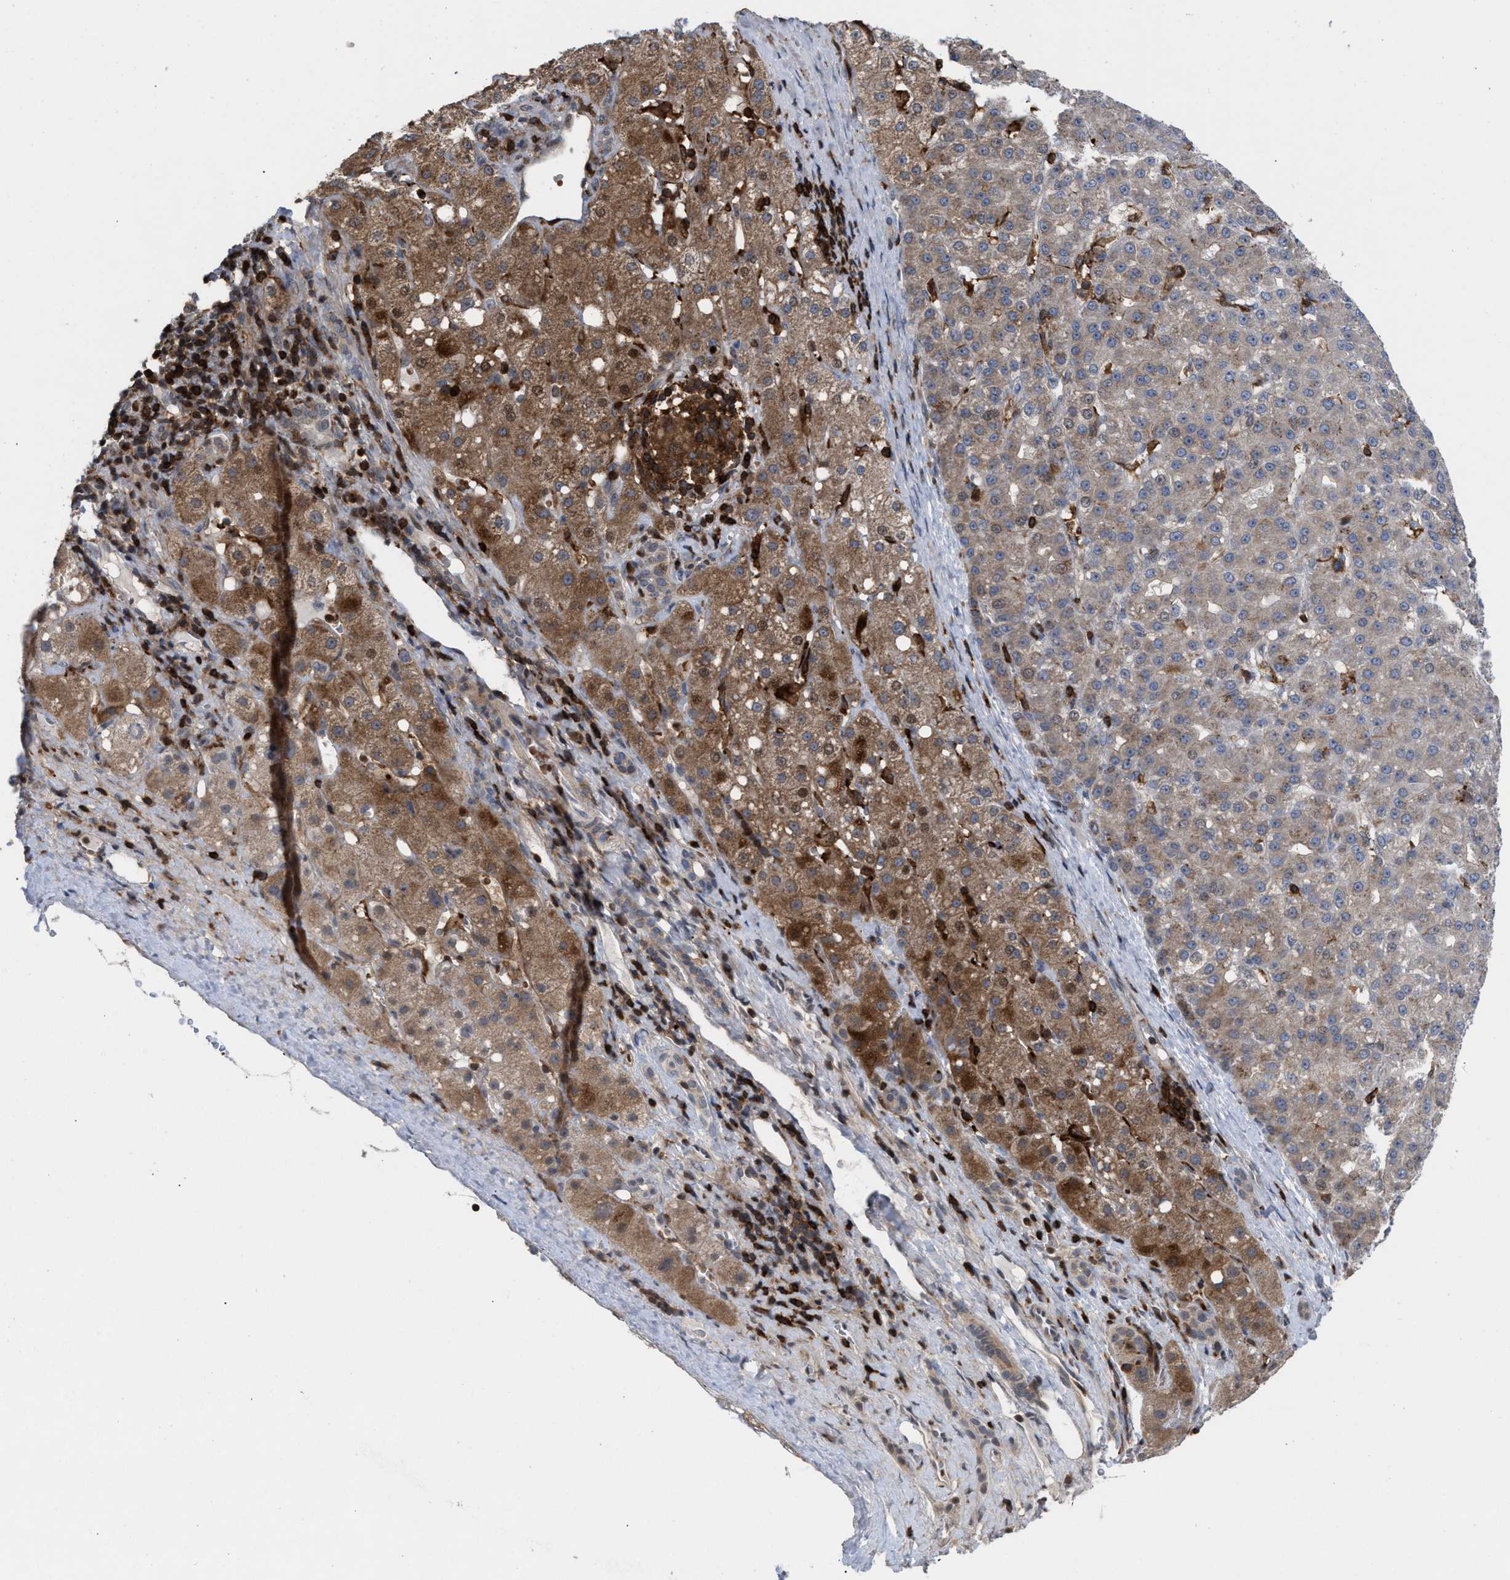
{"staining": {"intensity": "moderate", "quantity": ">75%", "location": "cytoplasmic/membranous"}, "tissue": "liver cancer", "cell_type": "Tumor cells", "image_type": "cancer", "snomed": [{"axis": "morphology", "description": "Carcinoma, Hepatocellular, NOS"}, {"axis": "topography", "description": "Liver"}], "caption": "The immunohistochemical stain highlights moderate cytoplasmic/membranous positivity in tumor cells of liver hepatocellular carcinoma tissue. (Stains: DAB (3,3'-diaminobenzidine) in brown, nuclei in blue, Microscopy: brightfield microscopy at high magnification).", "gene": "PTPRE", "patient": {"sex": "male", "age": 67}}